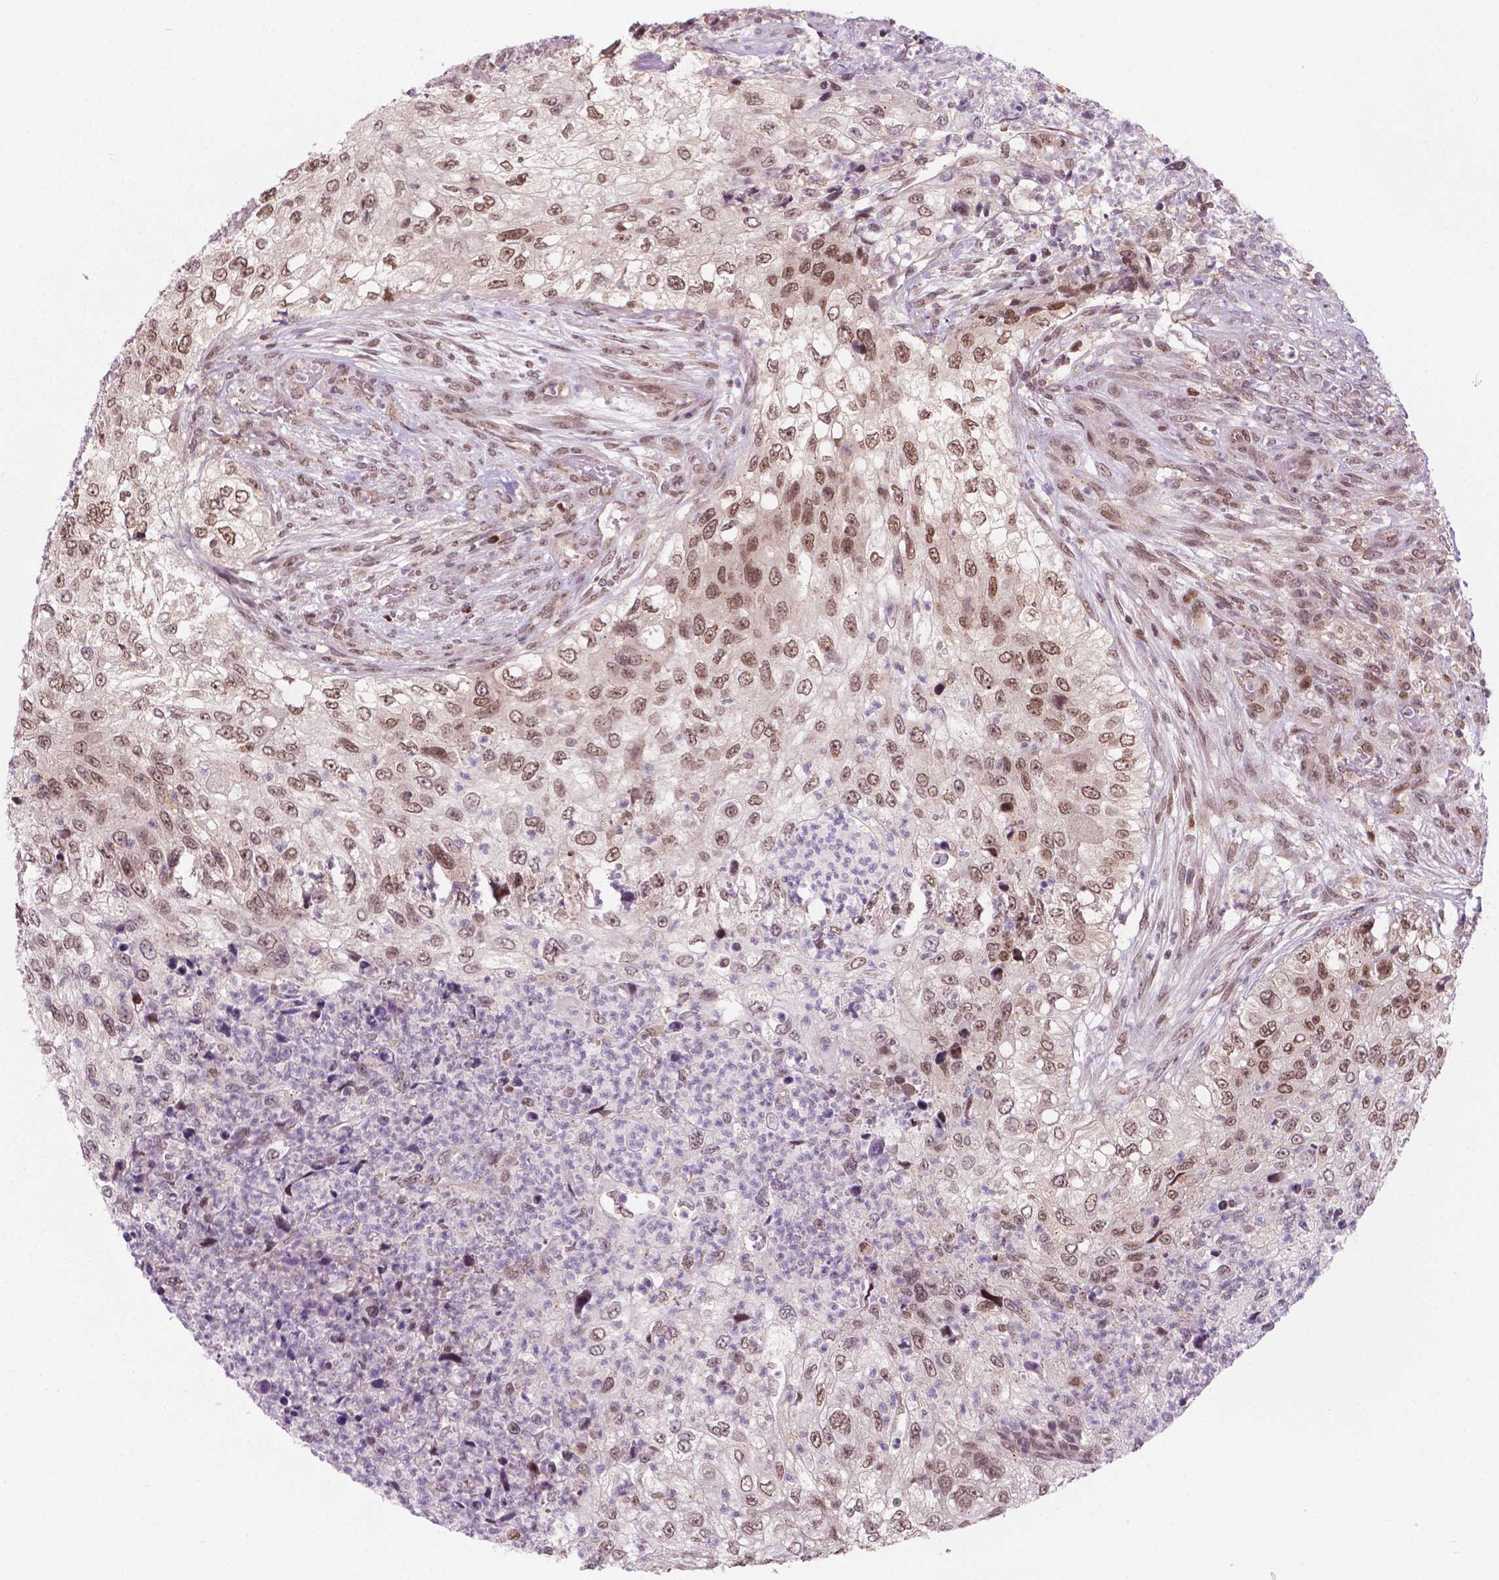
{"staining": {"intensity": "moderate", "quantity": ">75%", "location": "nuclear"}, "tissue": "urothelial cancer", "cell_type": "Tumor cells", "image_type": "cancer", "snomed": [{"axis": "morphology", "description": "Urothelial carcinoma, High grade"}, {"axis": "topography", "description": "Urinary bladder"}], "caption": "DAB (3,3'-diaminobenzidine) immunohistochemical staining of urothelial carcinoma (high-grade) reveals moderate nuclear protein positivity in approximately >75% of tumor cells. (brown staining indicates protein expression, while blue staining denotes nuclei).", "gene": "PER2", "patient": {"sex": "female", "age": 60}}